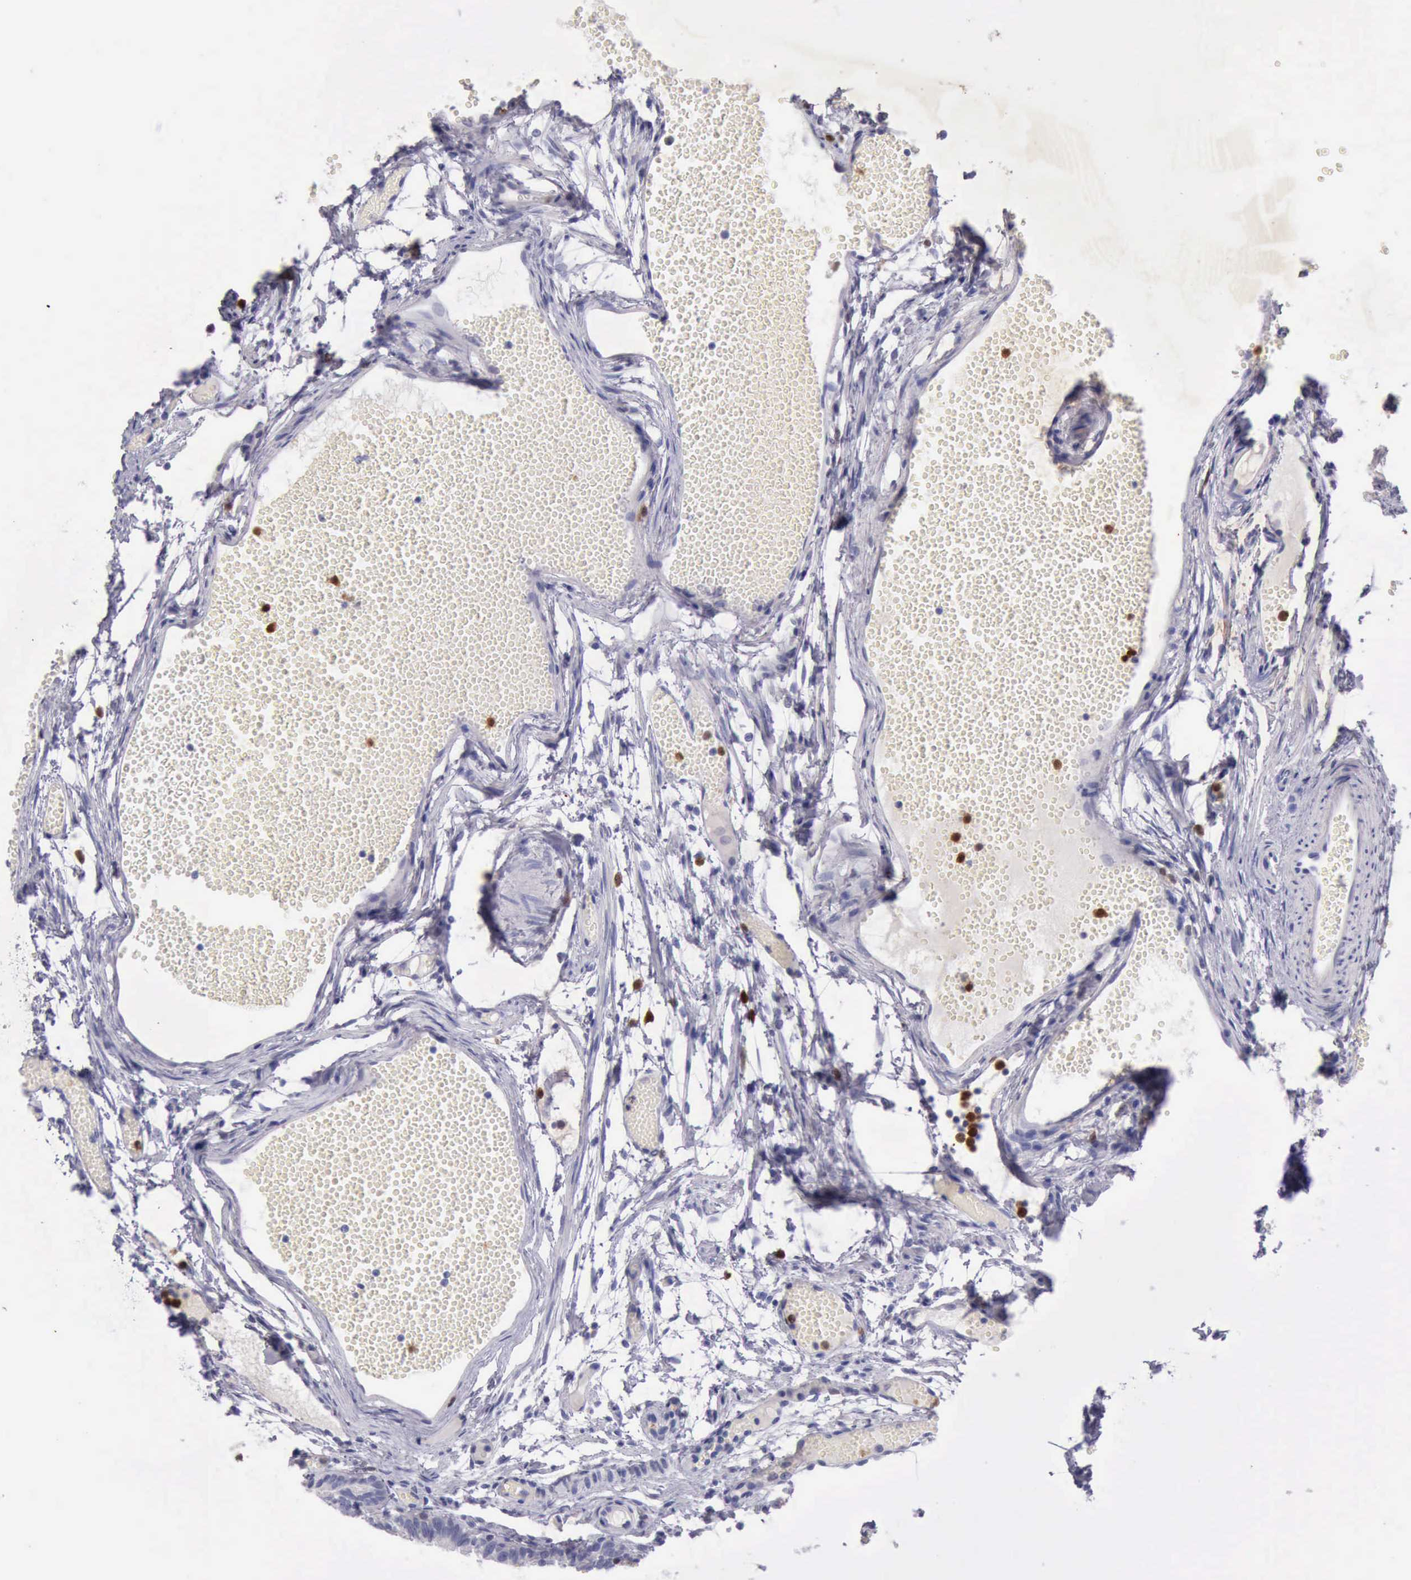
{"staining": {"intensity": "negative", "quantity": "none", "location": "none"}, "tissue": "fallopian tube", "cell_type": "Glandular cells", "image_type": "normal", "snomed": [{"axis": "morphology", "description": "Normal tissue, NOS"}, {"axis": "topography", "description": "Fallopian tube"}], "caption": "Immunohistochemistry histopathology image of normal human fallopian tube stained for a protein (brown), which reveals no positivity in glandular cells.", "gene": "CSTA", "patient": {"sex": "female", "age": 29}}